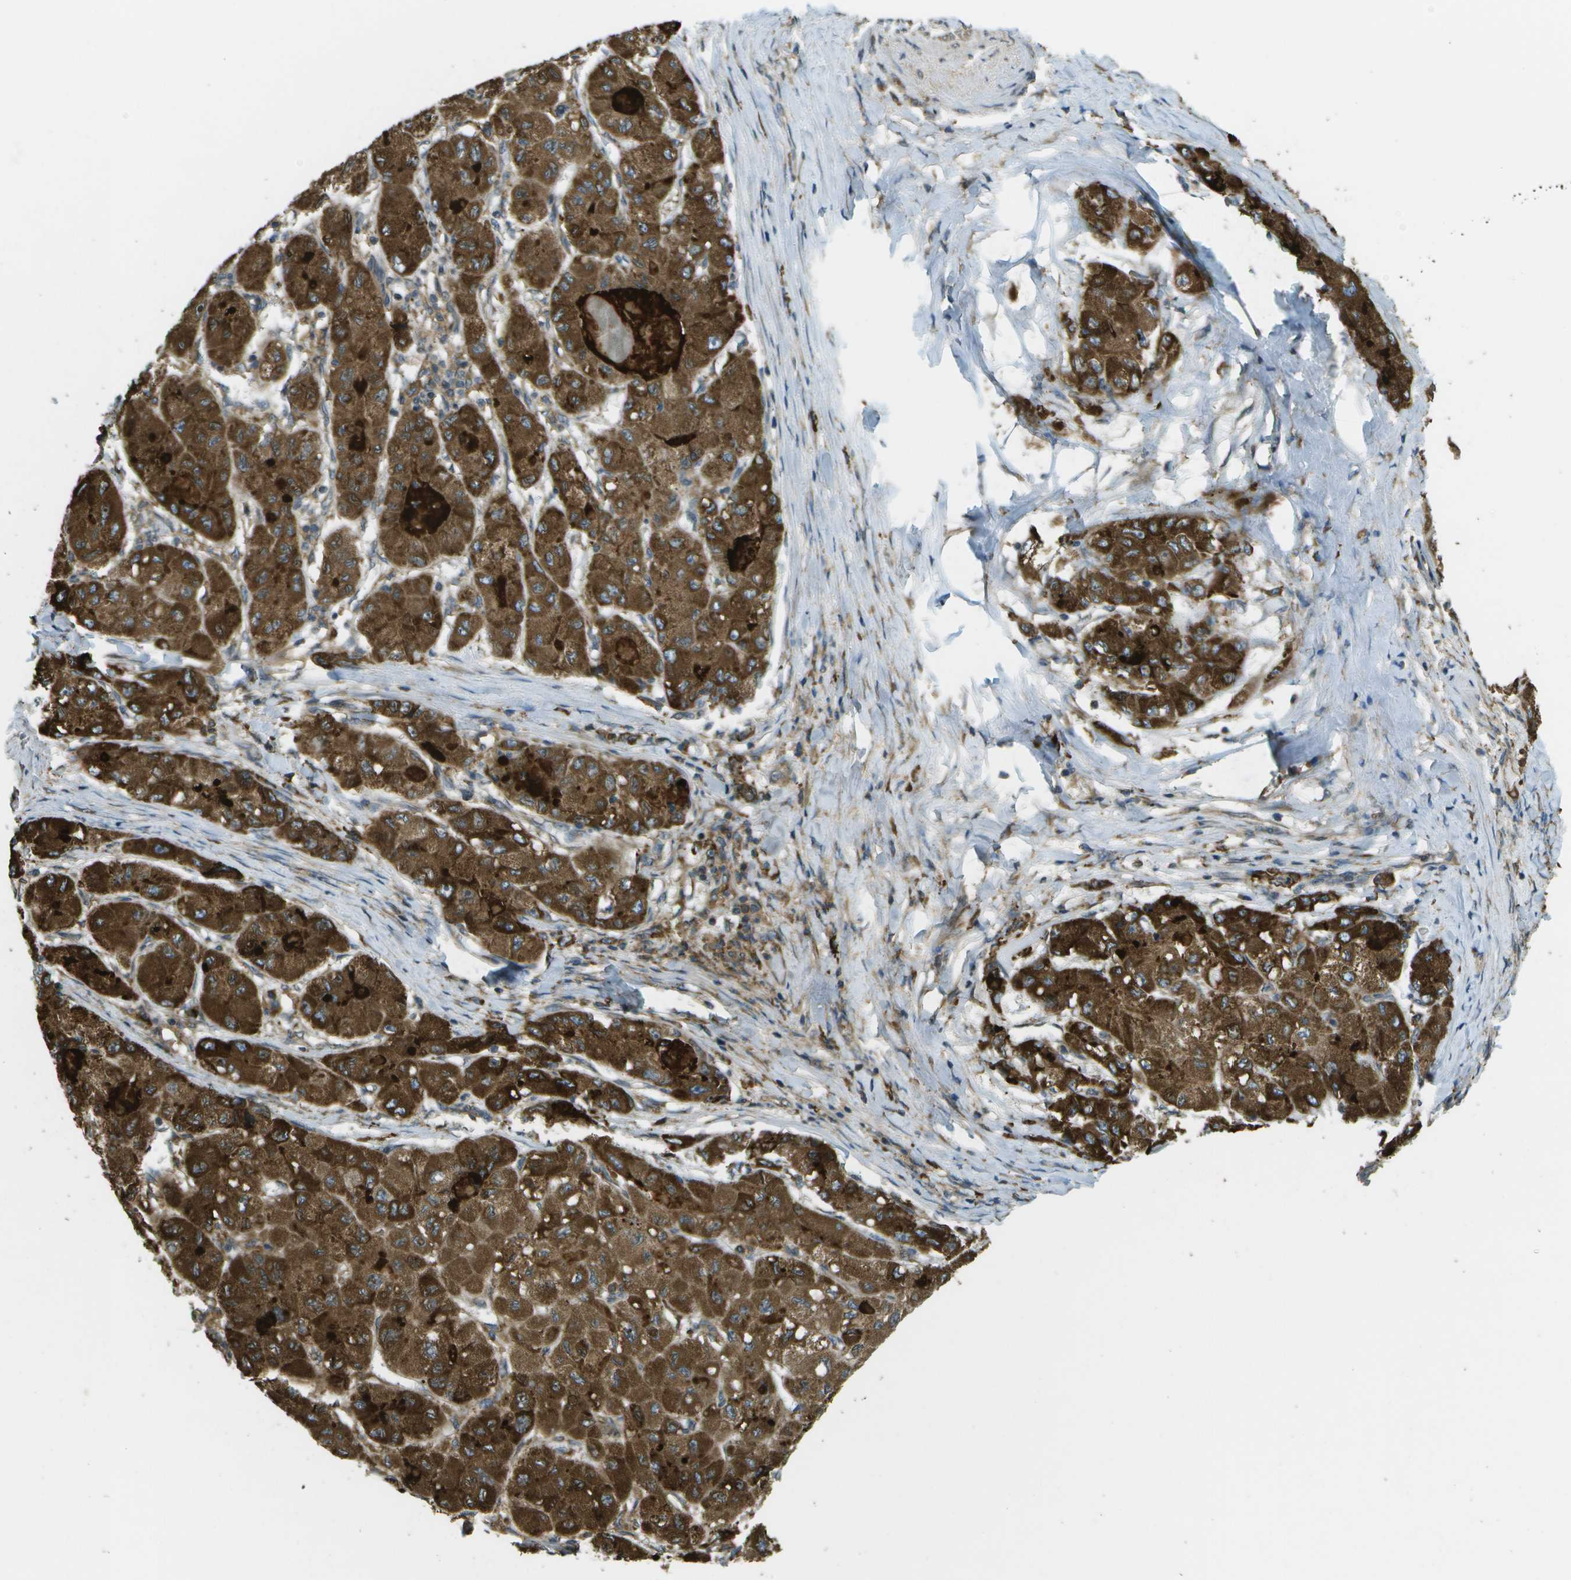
{"staining": {"intensity": "strong", "quantity": ">75%", "location": "cytoplasmic/membranous"}, "tissue": "liver cancer", "cell_type": "Tumor cells", "image_type": "cancer", "snomed": [{"axis": "morphology", "description": "Carcinoma, Hepatocellular, NOS"}, {"axis": "topography", "description": "Liver"}], "caption": "Immunohistochemistry (IHC) (DAB) staining of human hepatocellular carcinoma (liver) demonstrates strong cytoplasmic/membranous protein expression in about >75% of tumor cells.", "gene": "USP30", "patient": {"sex": "male", "age": 80}}